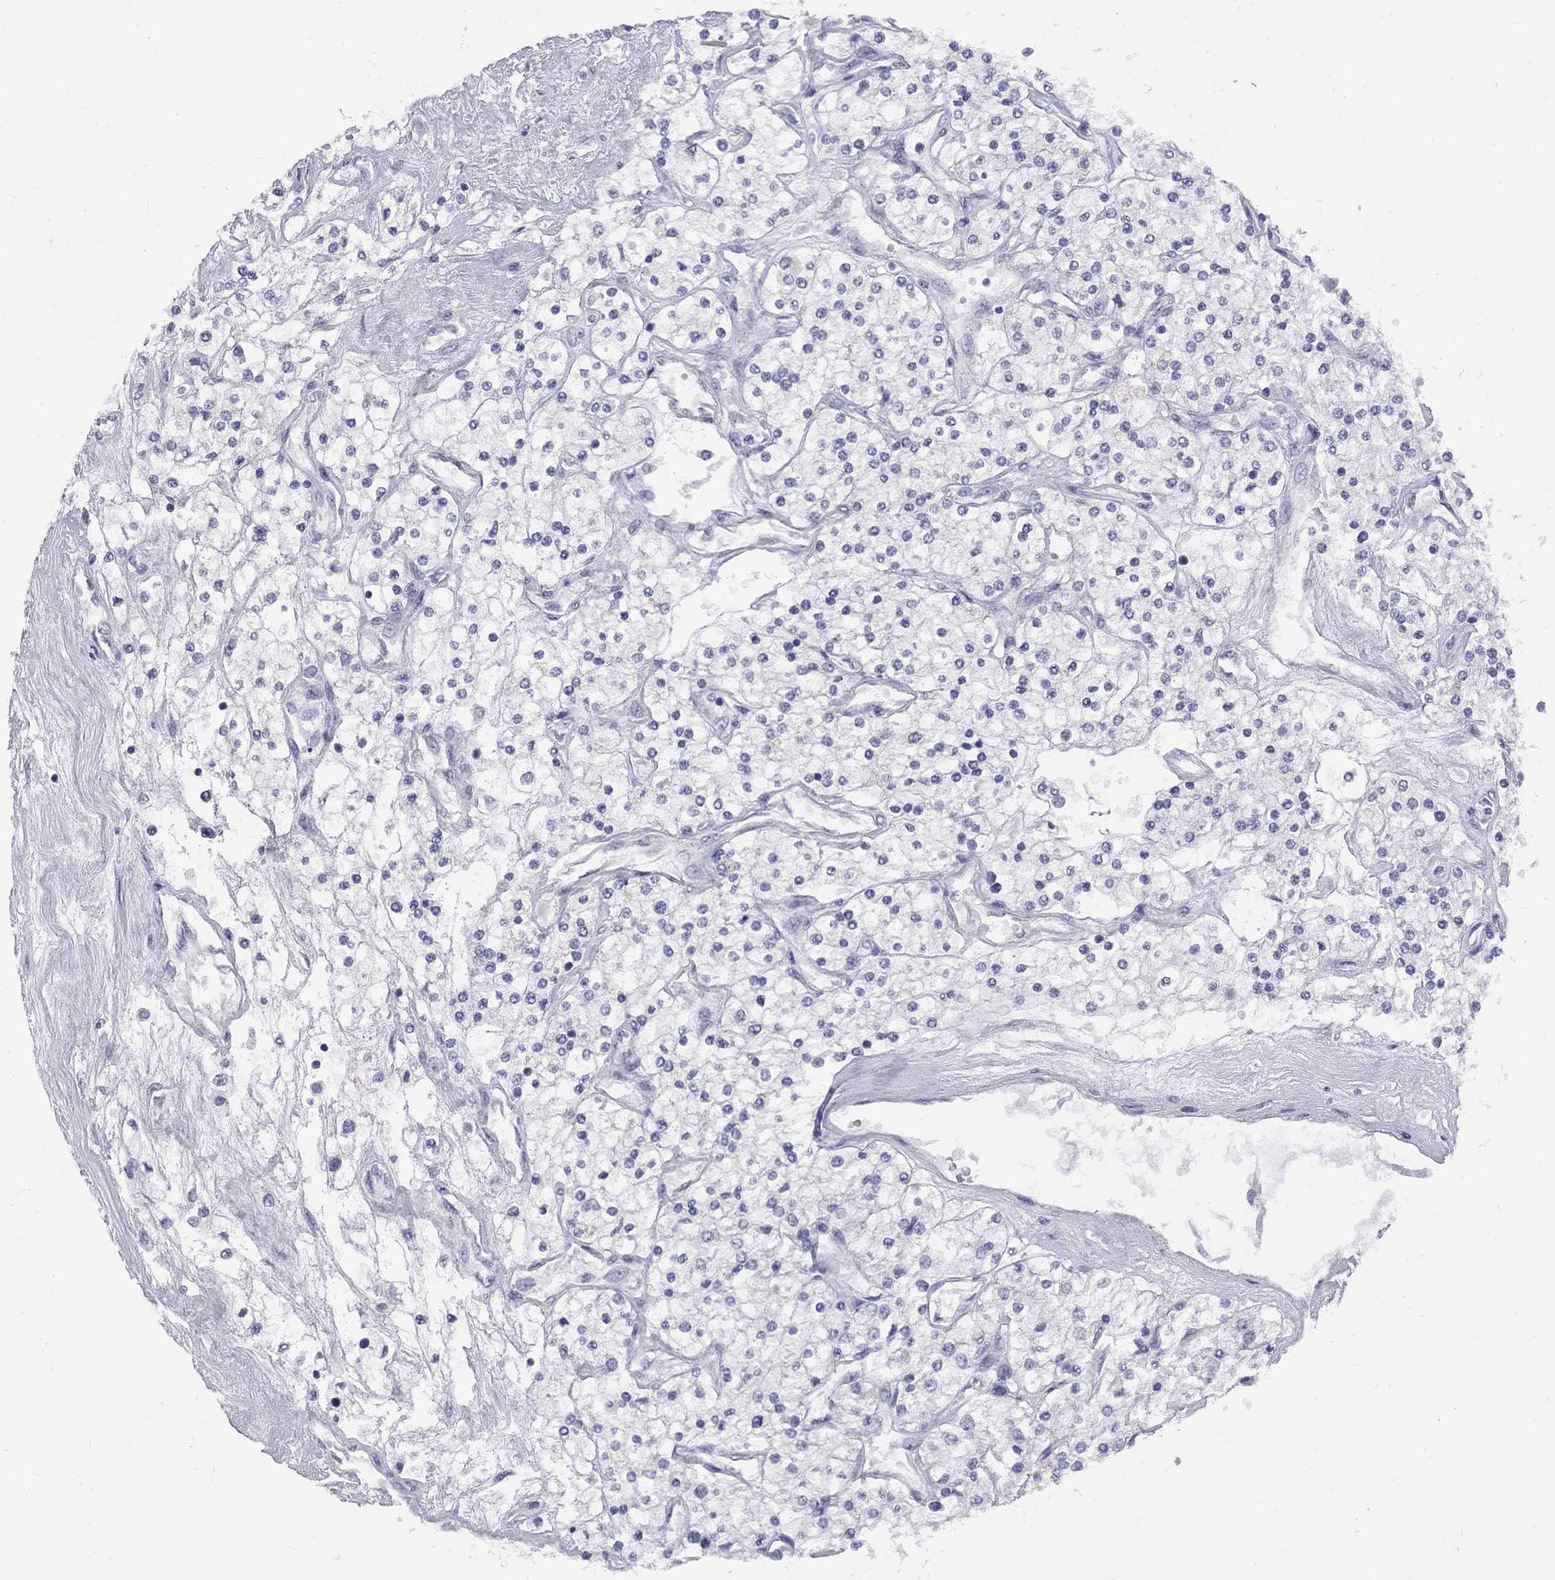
{"staining": {"intensity": "negative", "quantity": "none", "location": "none"}, "tissue": "renal cancer", "cell_type": "Tumor cells", "image_type": "cancer", "snomed": [{"axis": "morphology", "description": "Adenocarcinoma, NOS"}, {"axis": "topography", "description": "Kidney"}], "caption": "There is no significant staining in tumor cells of renal cancer. (Stains: DAB (3,3'-diaminobenzidine) immunohistochemistry (IHC) with hematoxylin counter stain, Microscopy: brightfield microscopy at high magnification).", "gene": "ABCB4", "patient": {"sex": "male", "age": 80}}